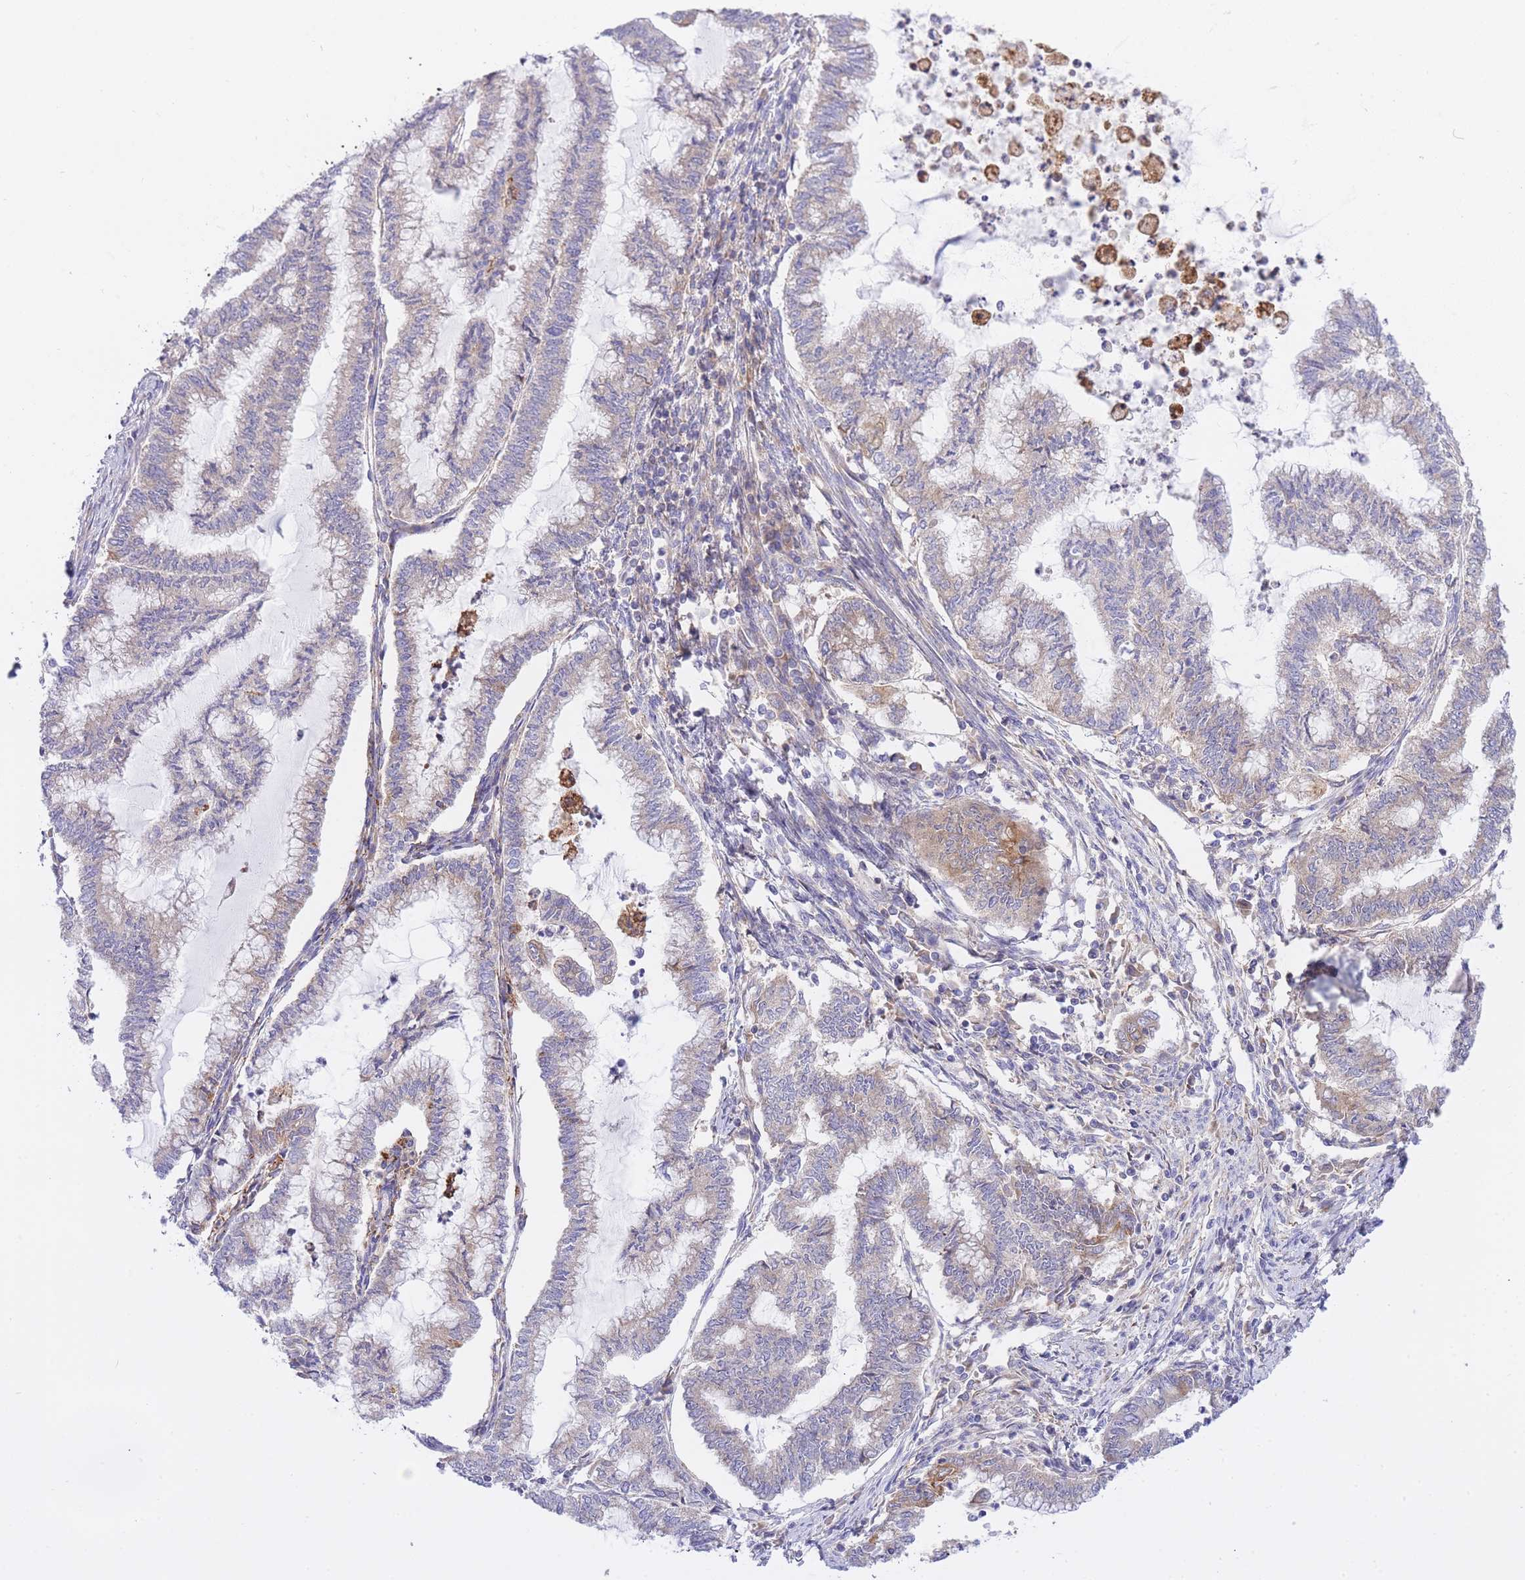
{"staining": {"intensity": "negative", "quantity": "none", "location": "none"}, "tissue": "endometrial cancer", "cell_type": "Tumor cells", "image_type": "cancer", "snomed": [{"axis": "morphology", "description": "Adenocarcinoma, NOS"}, {"axis": "topography", "description": "Endometrium"}], "caption": "DAB immunohistochemical staining of human endometrial adenocarcinoma exhibits no significant expression in tumor cells.", "gene": "EIF2B2", "patient": {"sex": "female", "age": 79}}